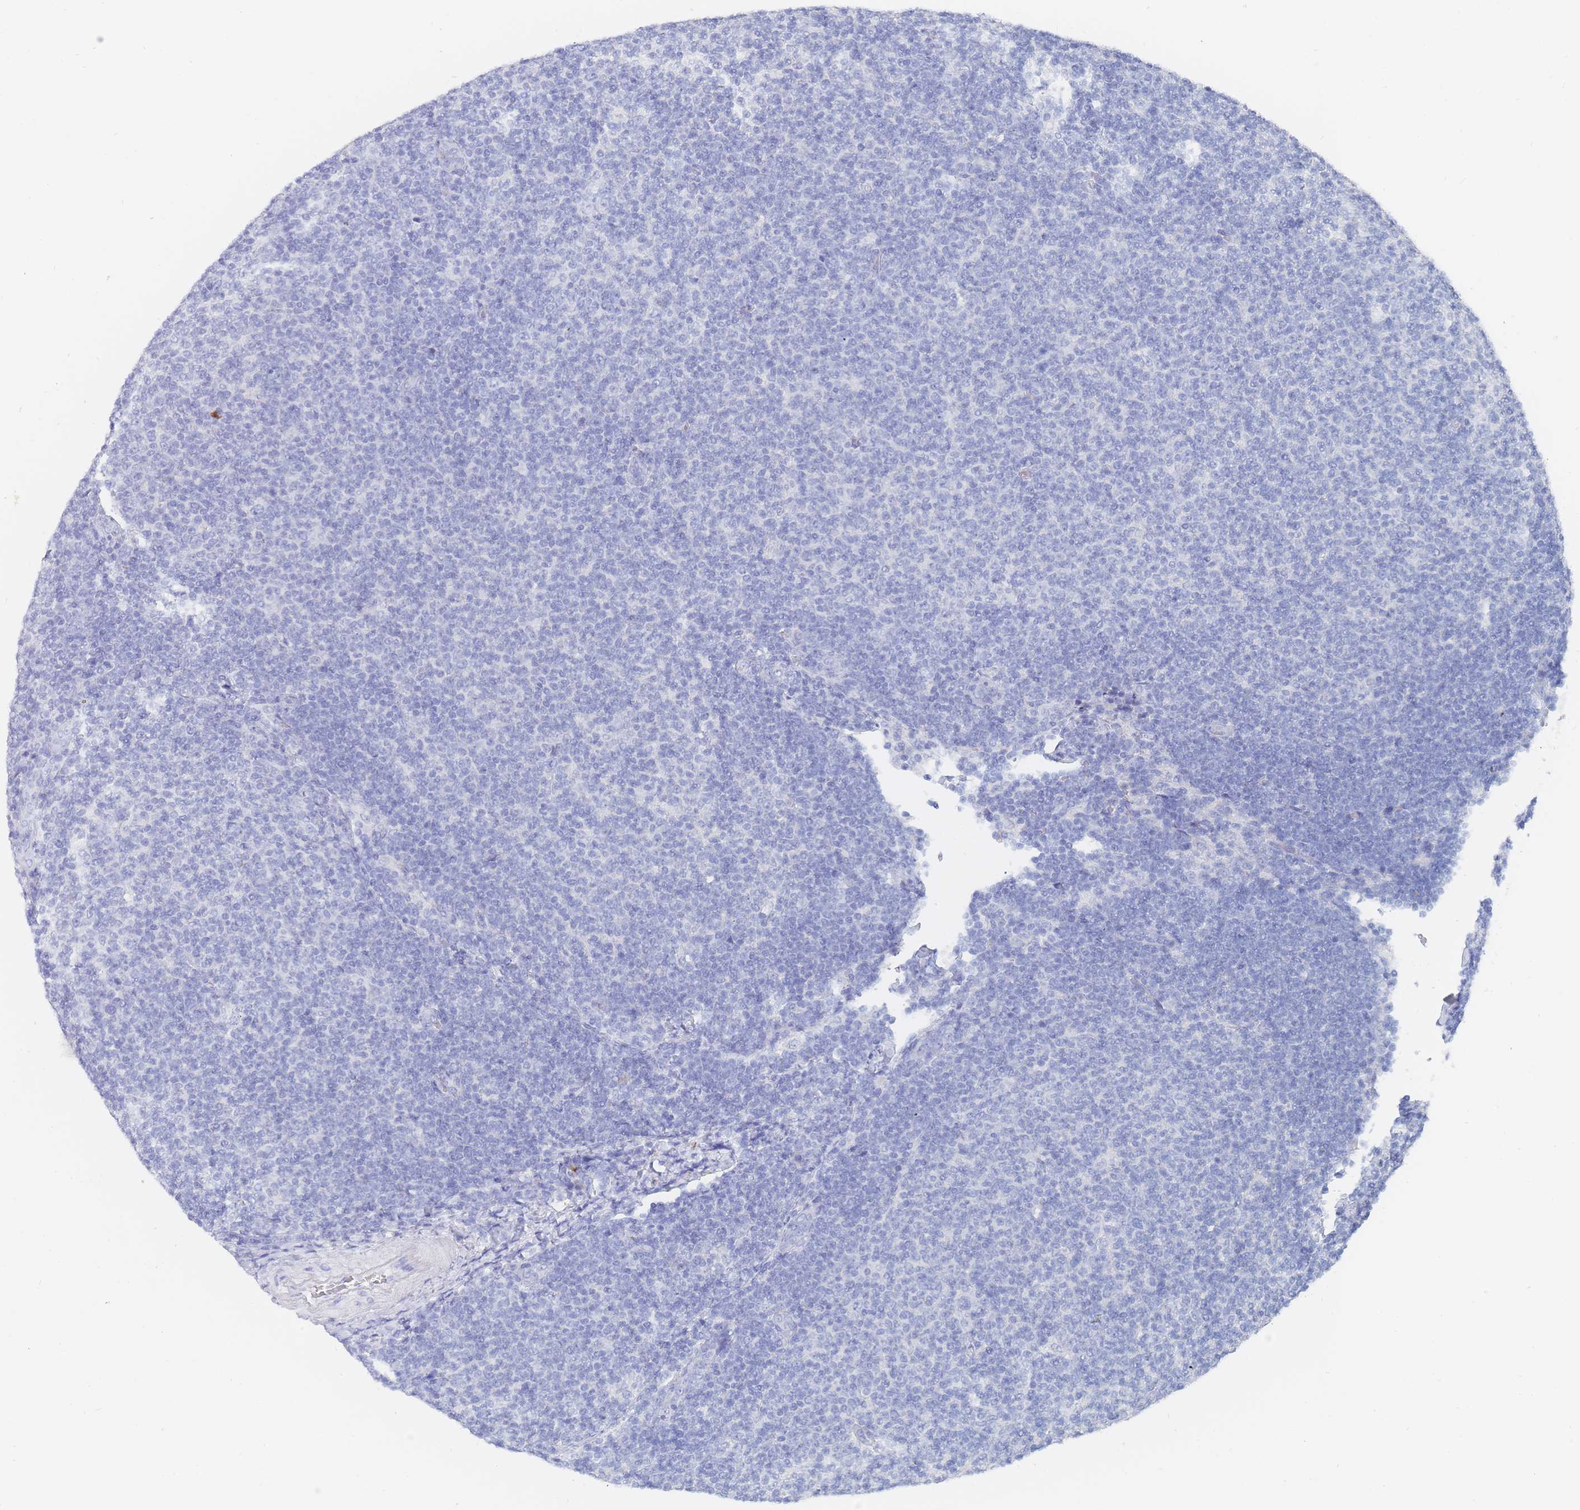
{"staining": {"intensity": "negative", "quantity": "none", "location": "none"}, "tissue": "lymphoma", "cell_type": "Tumor cells", "image_type": "cancer", "snomed": [{"axis": "morphology", "description": "Malignant lymphoma, non-Hodgkin's type, Low grade"}, {"axis": "topography", "description": "Lymph node"}], "caption": "High power microscopy micrograph of an IHC photomicrograph of low-grade malignant lymphoma, non-Hodgkin's type, revealing no significant staining in tumor cells.", "gene": "SLC25A35", "patient": {"sex": "male", "age": 66}}